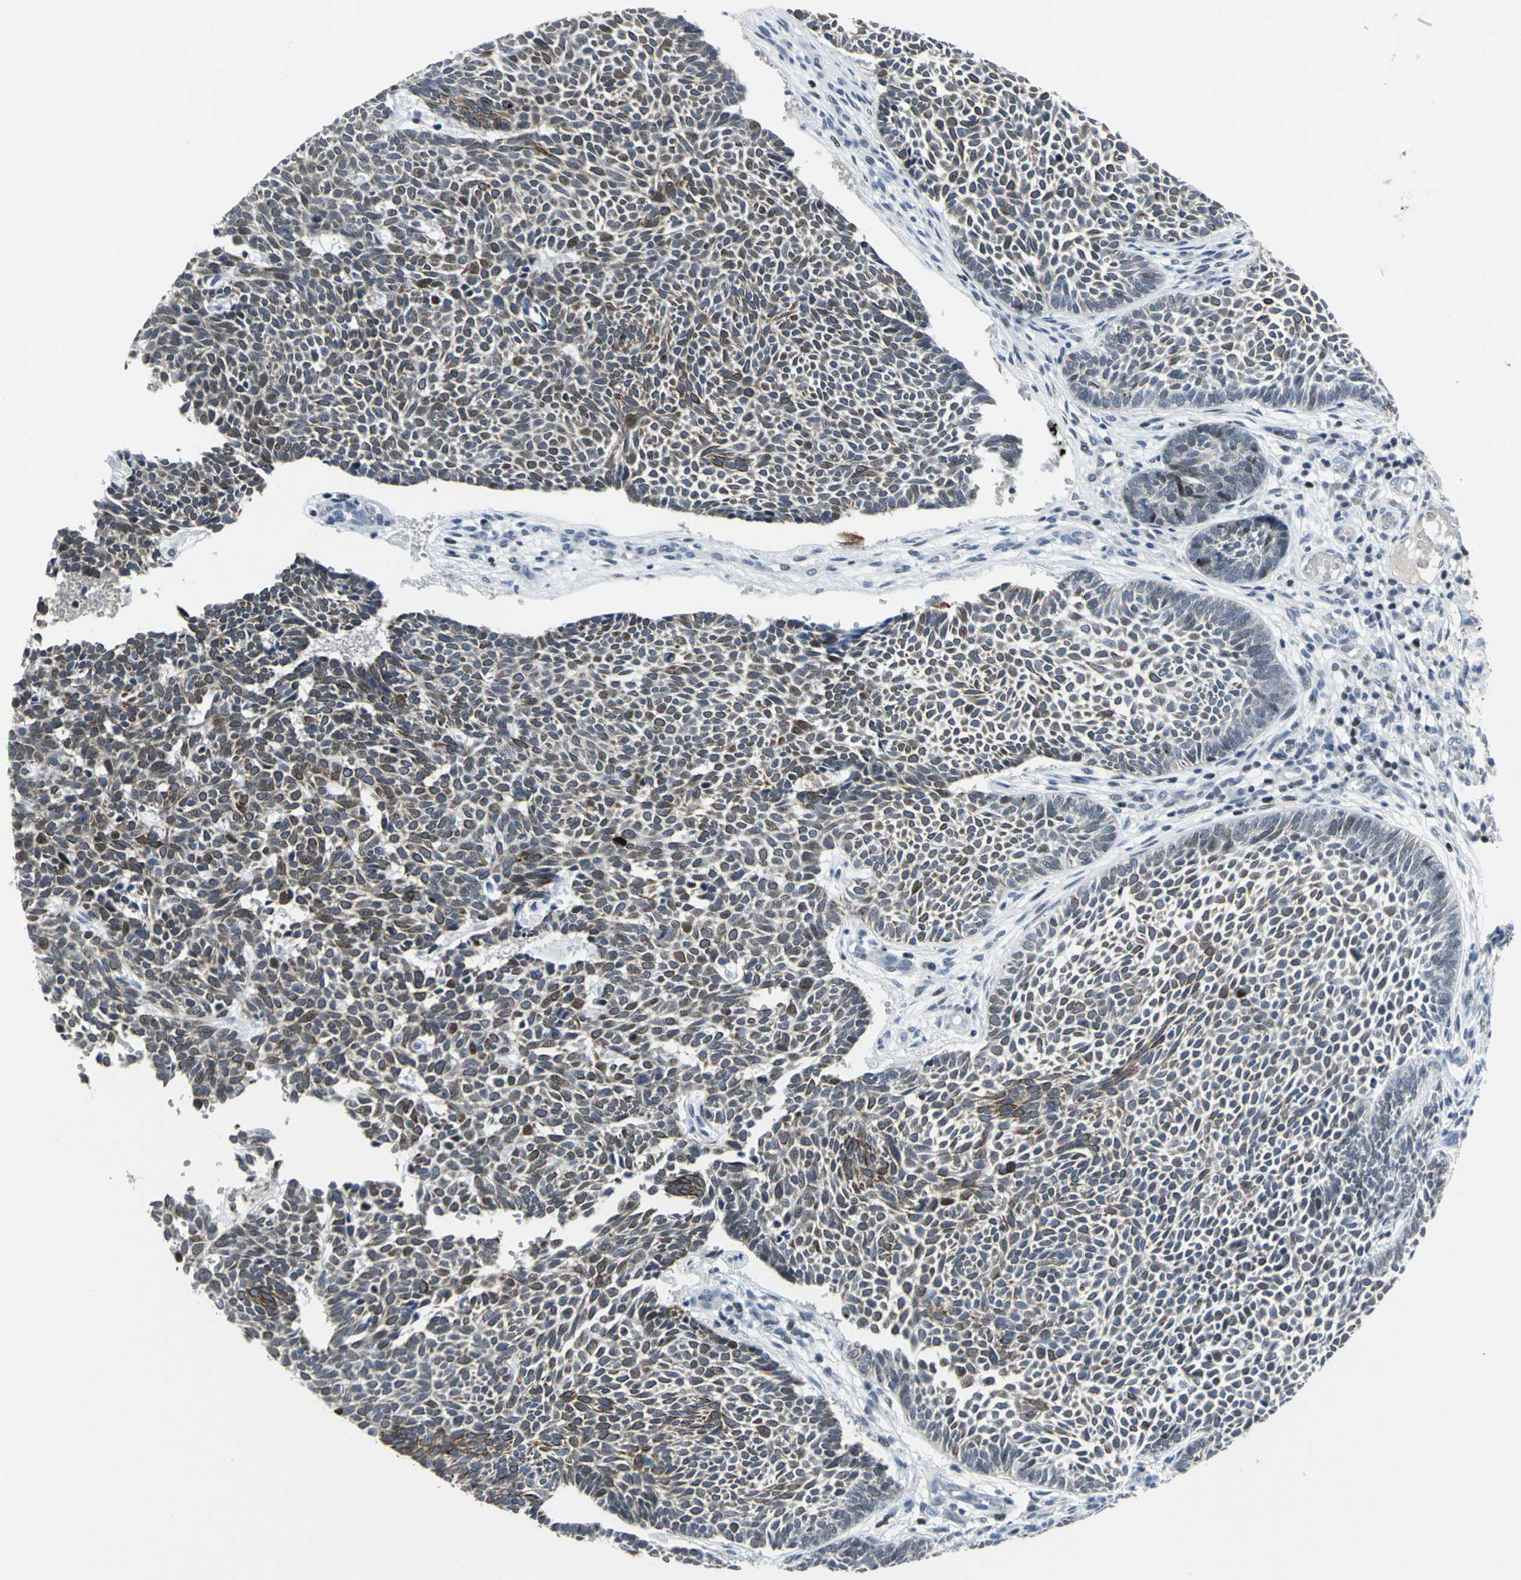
{"staining": {"intensity": "weak", "quantity": "25%-75%", "location": "cytoplasmic/membranous"}, "tissue": "skin cancer", "cell_type": "Tumor cells", "image_type": "cancer", "snomed": [{"axis": "morphology", "description": "Normal tissue, NOS"}, {"axis": "morphology", "description": "Basal cell carcinoma"}, {"axis": "topography", "description": "Skin"}], "caption": "The immunohistochemical stain shows weak cytoplasmic/membranous expression in tumor cells of basal cell carcinoma (skin) tissue.", "gene": "RPA1", "patient": {"sex": "male", "age": 87}}